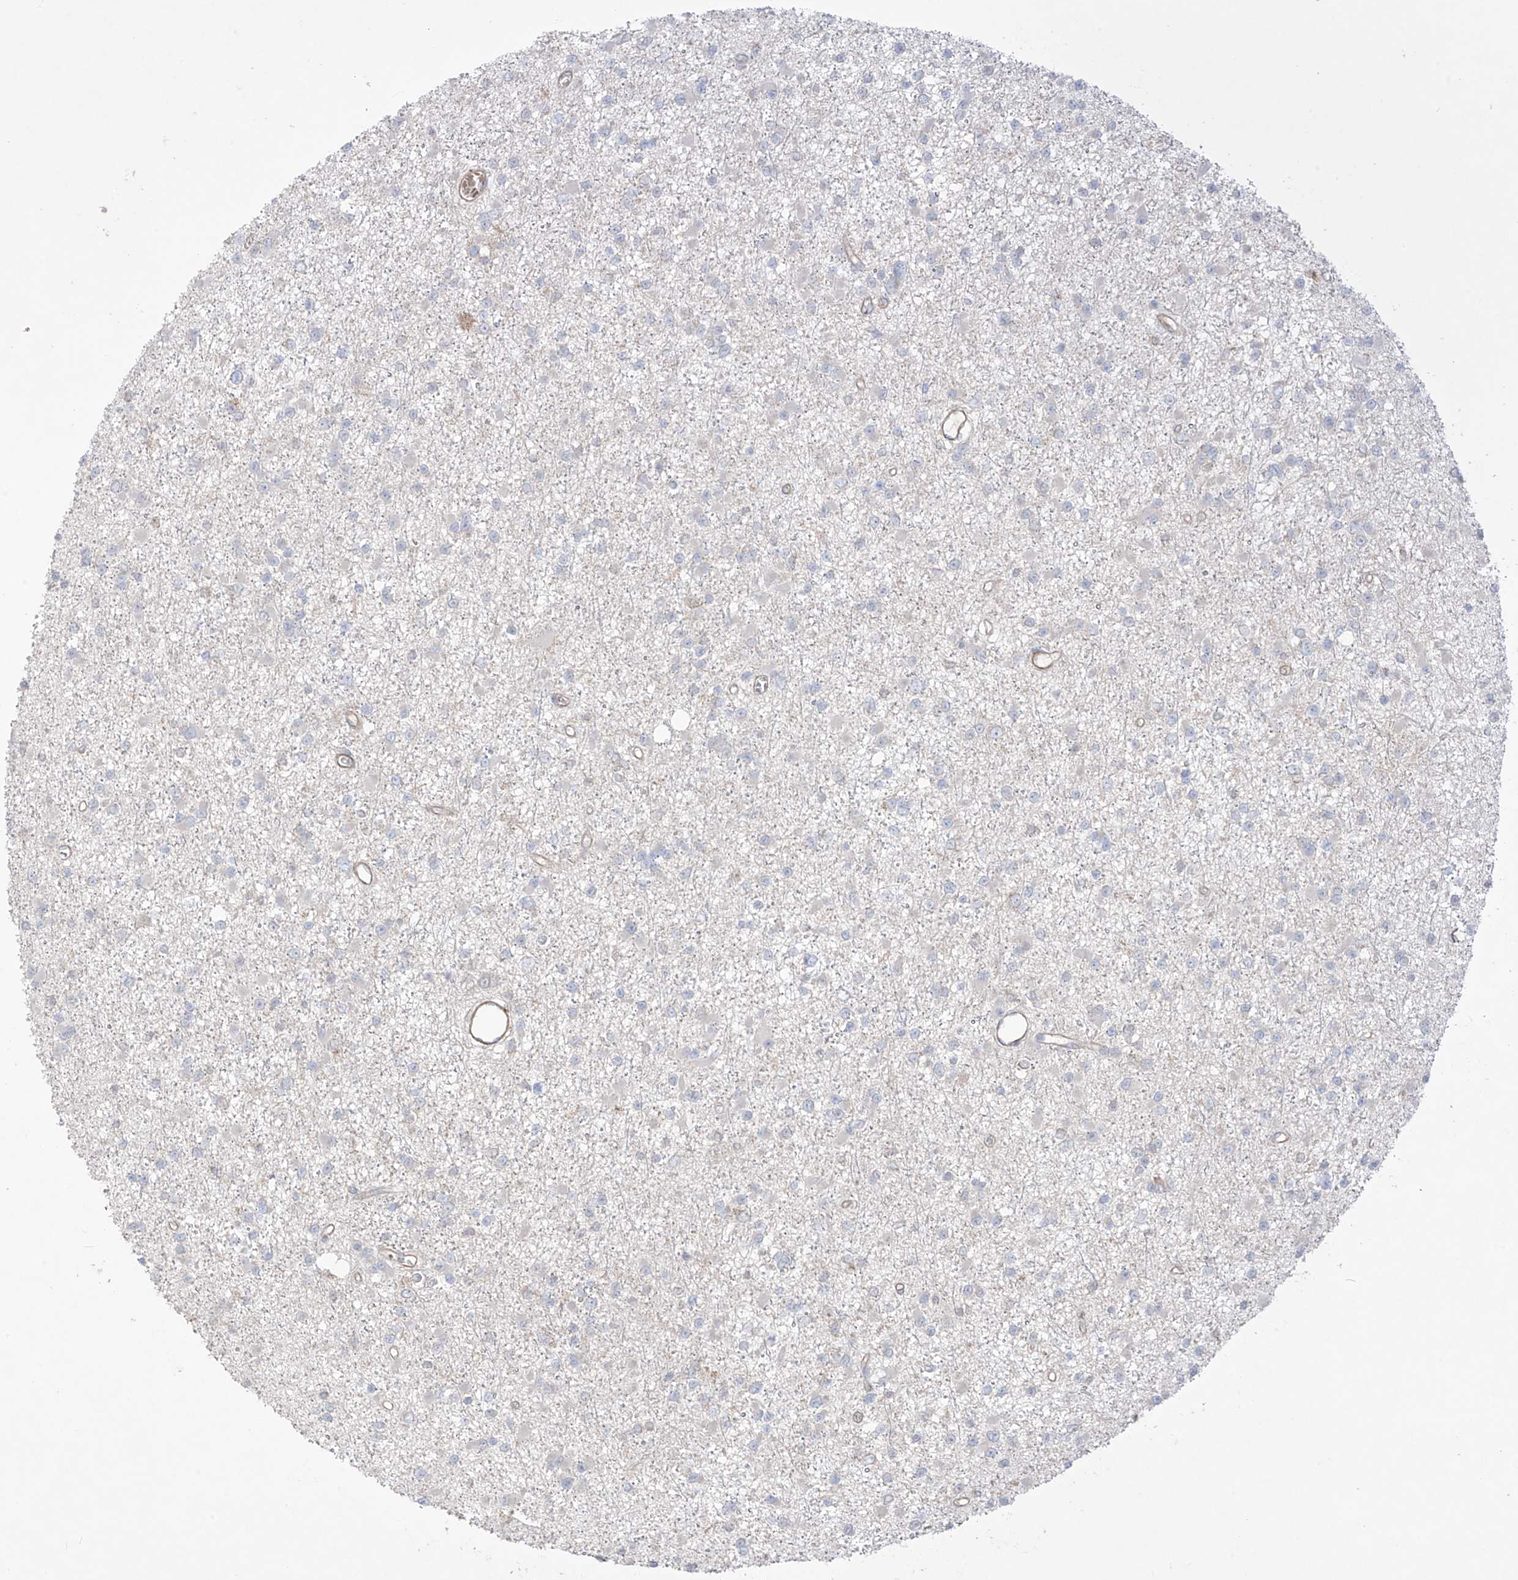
{"staining": {"intensity": "negative", "quantity": "none", "location": "none"}, "tissue": "glioma", "cell_type": "Tumor cells", "image_type": "cancer", "snomed": [{"axis": "morphology", "description": "Glioma, malignant, Low grade"}, {"axis": "topography", "description": "Brain"}], "caption": "Histopathology image shows no significant protein positivity in tumor cells of glioma.", "gene": "TRMU", "patient": {"sex": "female", "age": 22}}